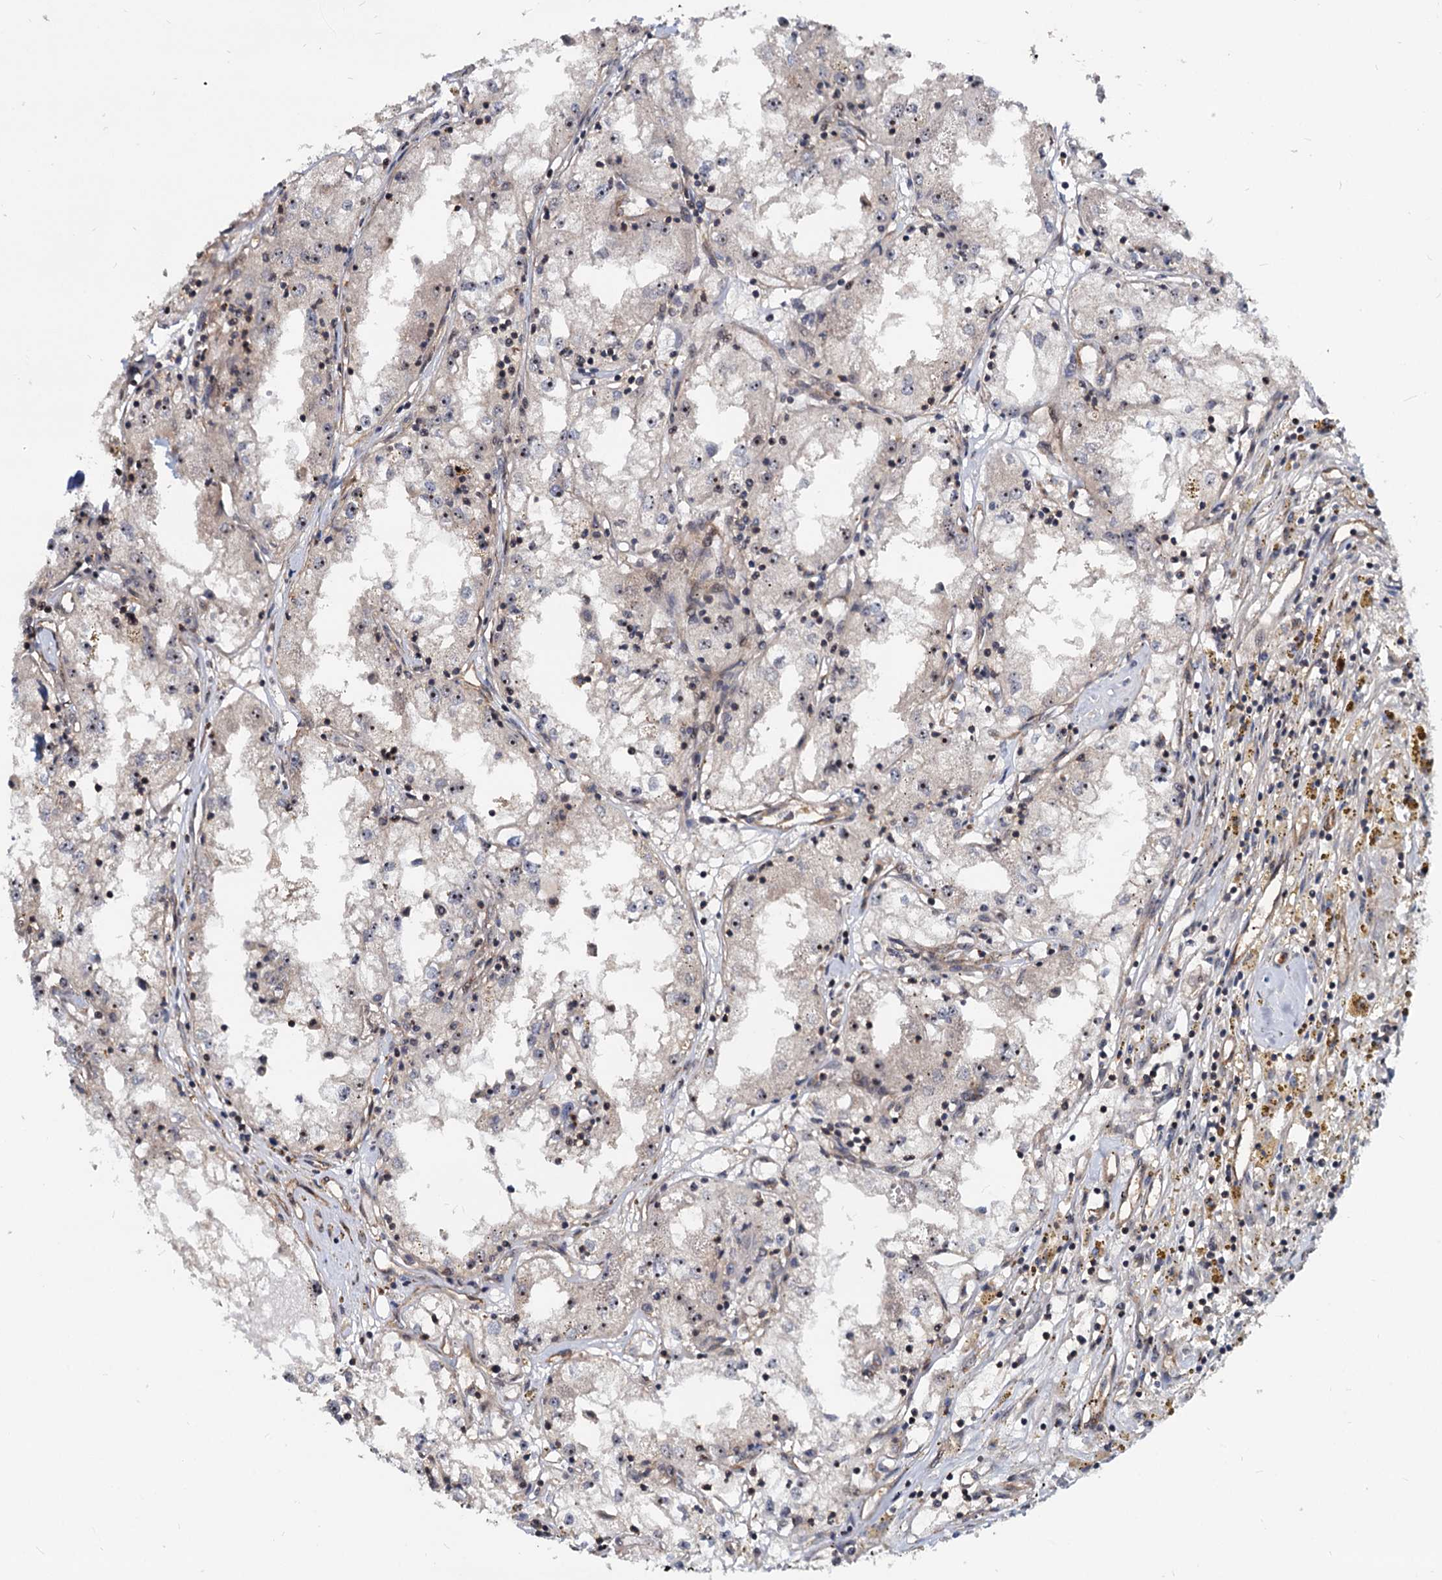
{"staining": {"intensity": "weak", "quantity": "25%-75%", "location": "nuclear"}, "tissue": "renal cancer", "cell_type": "Tumor cells", "image_type": "cancer", "snomed": [{"axis": "morphology", "description": "Adenocarcinoma, NOS"}, {"axis": "topography", "description": "Kidney"}], "caption": "Immunohistochemistry (IHC) (DAB) staining of human renal adenocarcinoma exhibits weak nuclear protein expression in about 25%-75% of tumor cells.", "gene": "UBLCP1", "patient": {"sex": "male", "age": 56}}